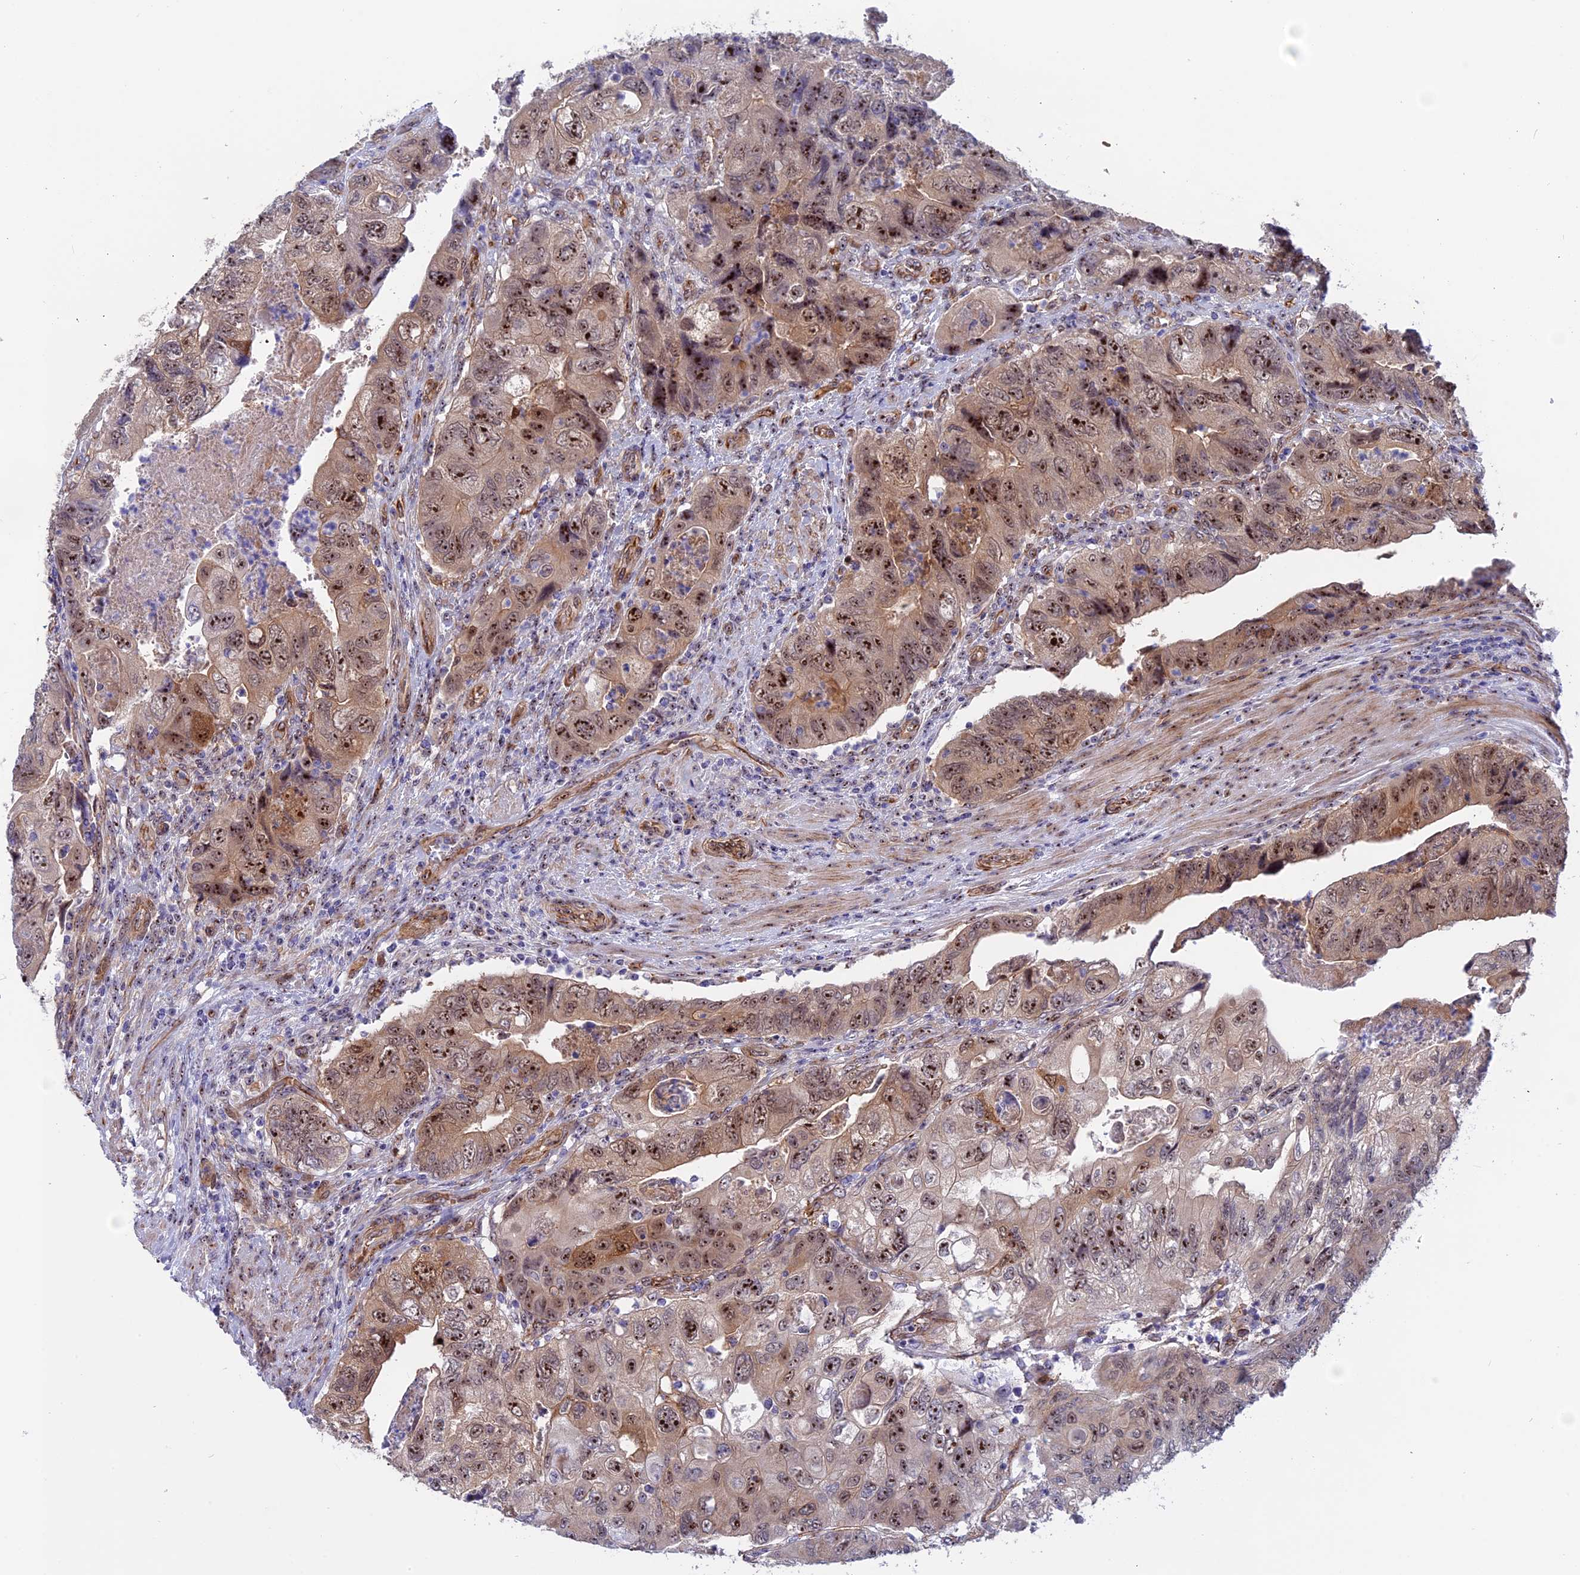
{"staining": {"intensity": "moderate", "quantity": ">75%", "location": "nuclear"}, "tissue": "colorectal cancer", "cell_type": "Tumor cells", "image_type": "cancer", "snomed": [{"axis": "morphology", "description": "Adenocarcinoma, NOS"}, {"axis": "topography", "description": "Rectum"}], "caption": "The immunohistochemical stain highlights moderate nuclear staining in tumor cells of colorectal adenocarcinoma tissue.", "gene": "DBNDD1", "patient": {"sex": "male", "age": 63}}